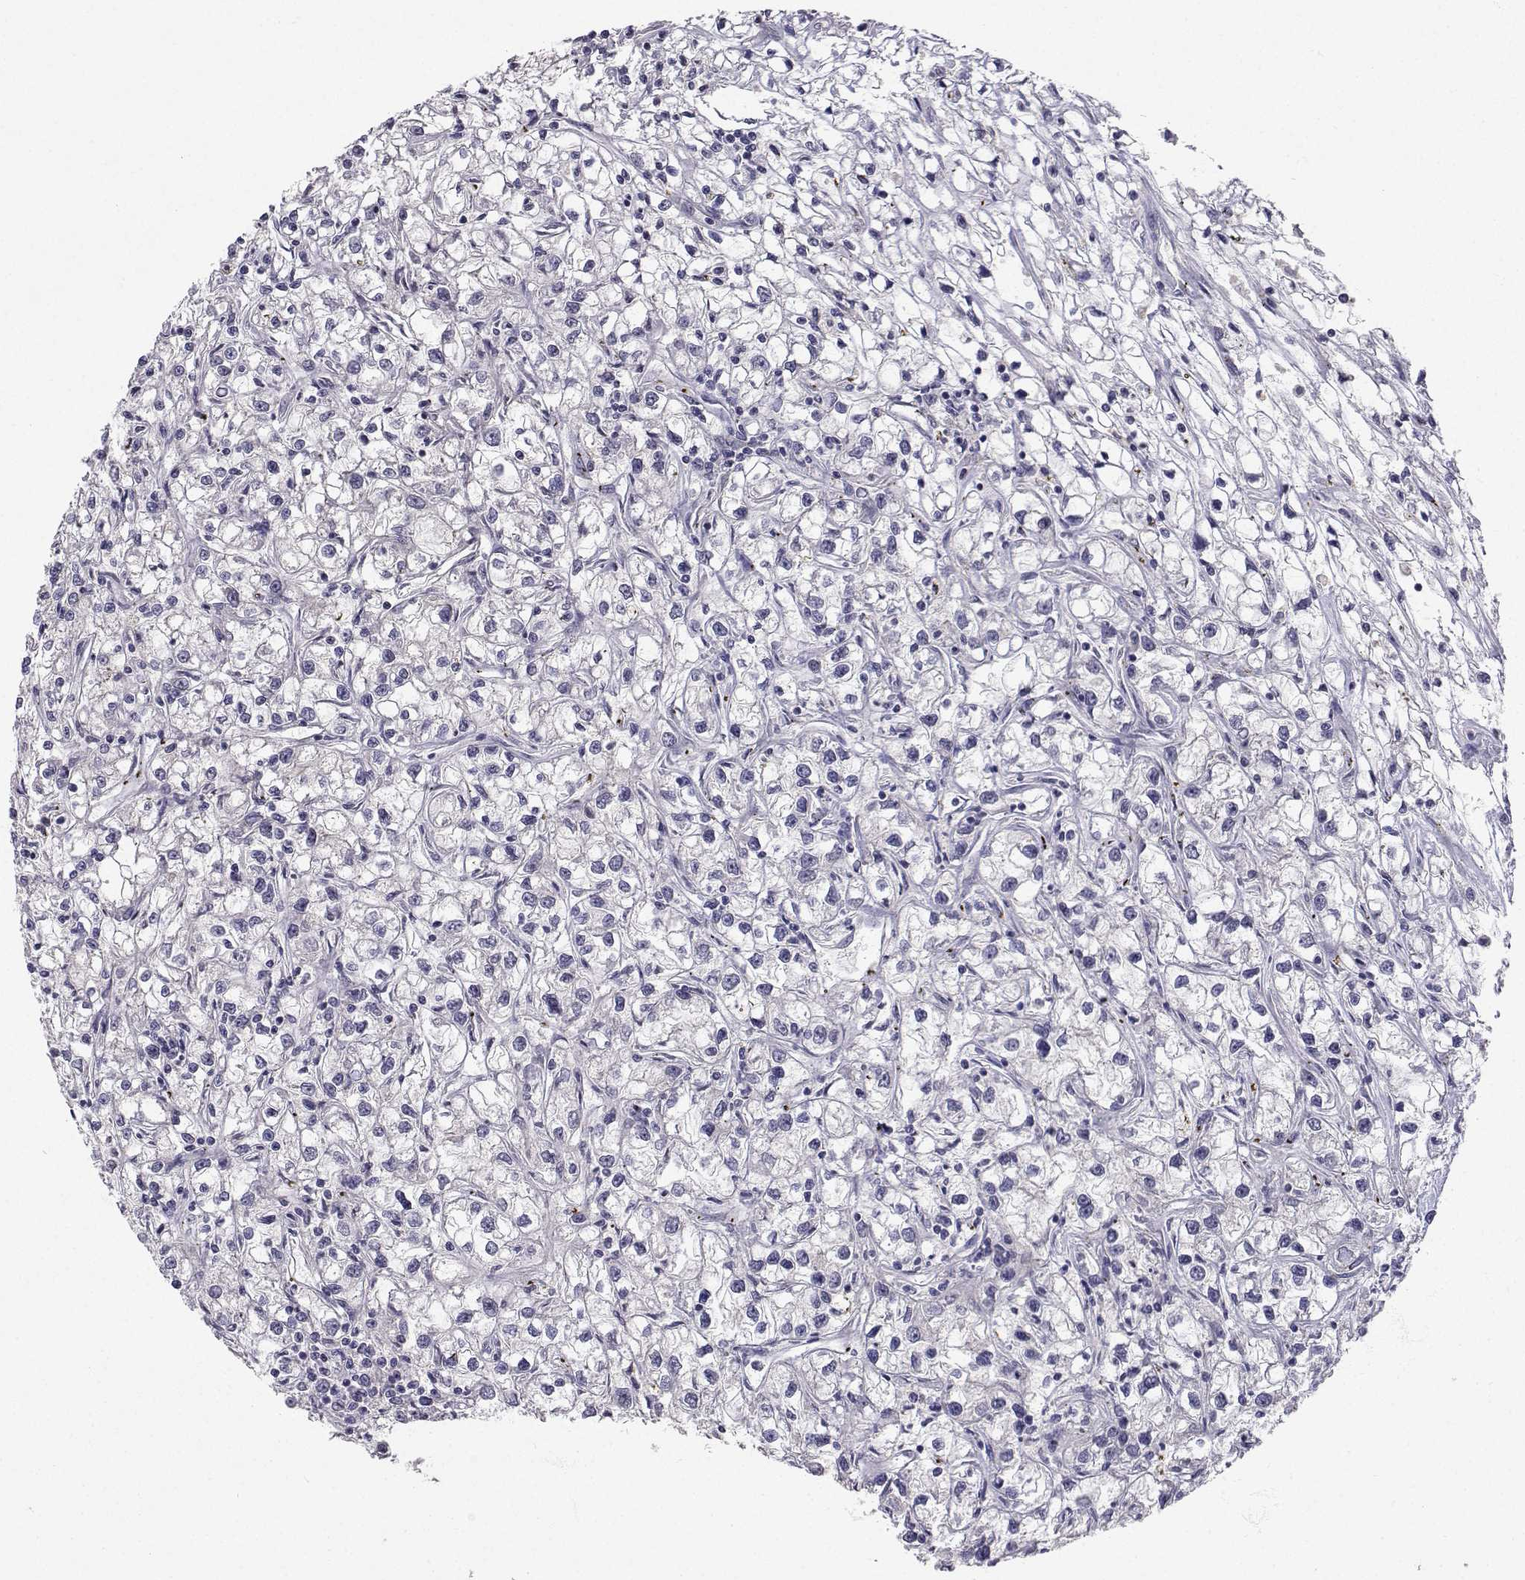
{"staining": {"intensity": "negative", "quantity": "none", "location": "none"}, "tissue": "renal cancer", "cell_type": "Tumor cells", "image_type": "cancer", "snomed": [{"axis": "morphology", "description": "Adenocarcinoma, NOS"}, {"axis": "topography", "description": "Kidney"}], "caption": "Immunohistochemistry (IHC) of renal adenocarcinoma exhibits no staining in tumor cells.", "gene": "SLC6A3", "patient": {"sex": "female", "age": 59}}